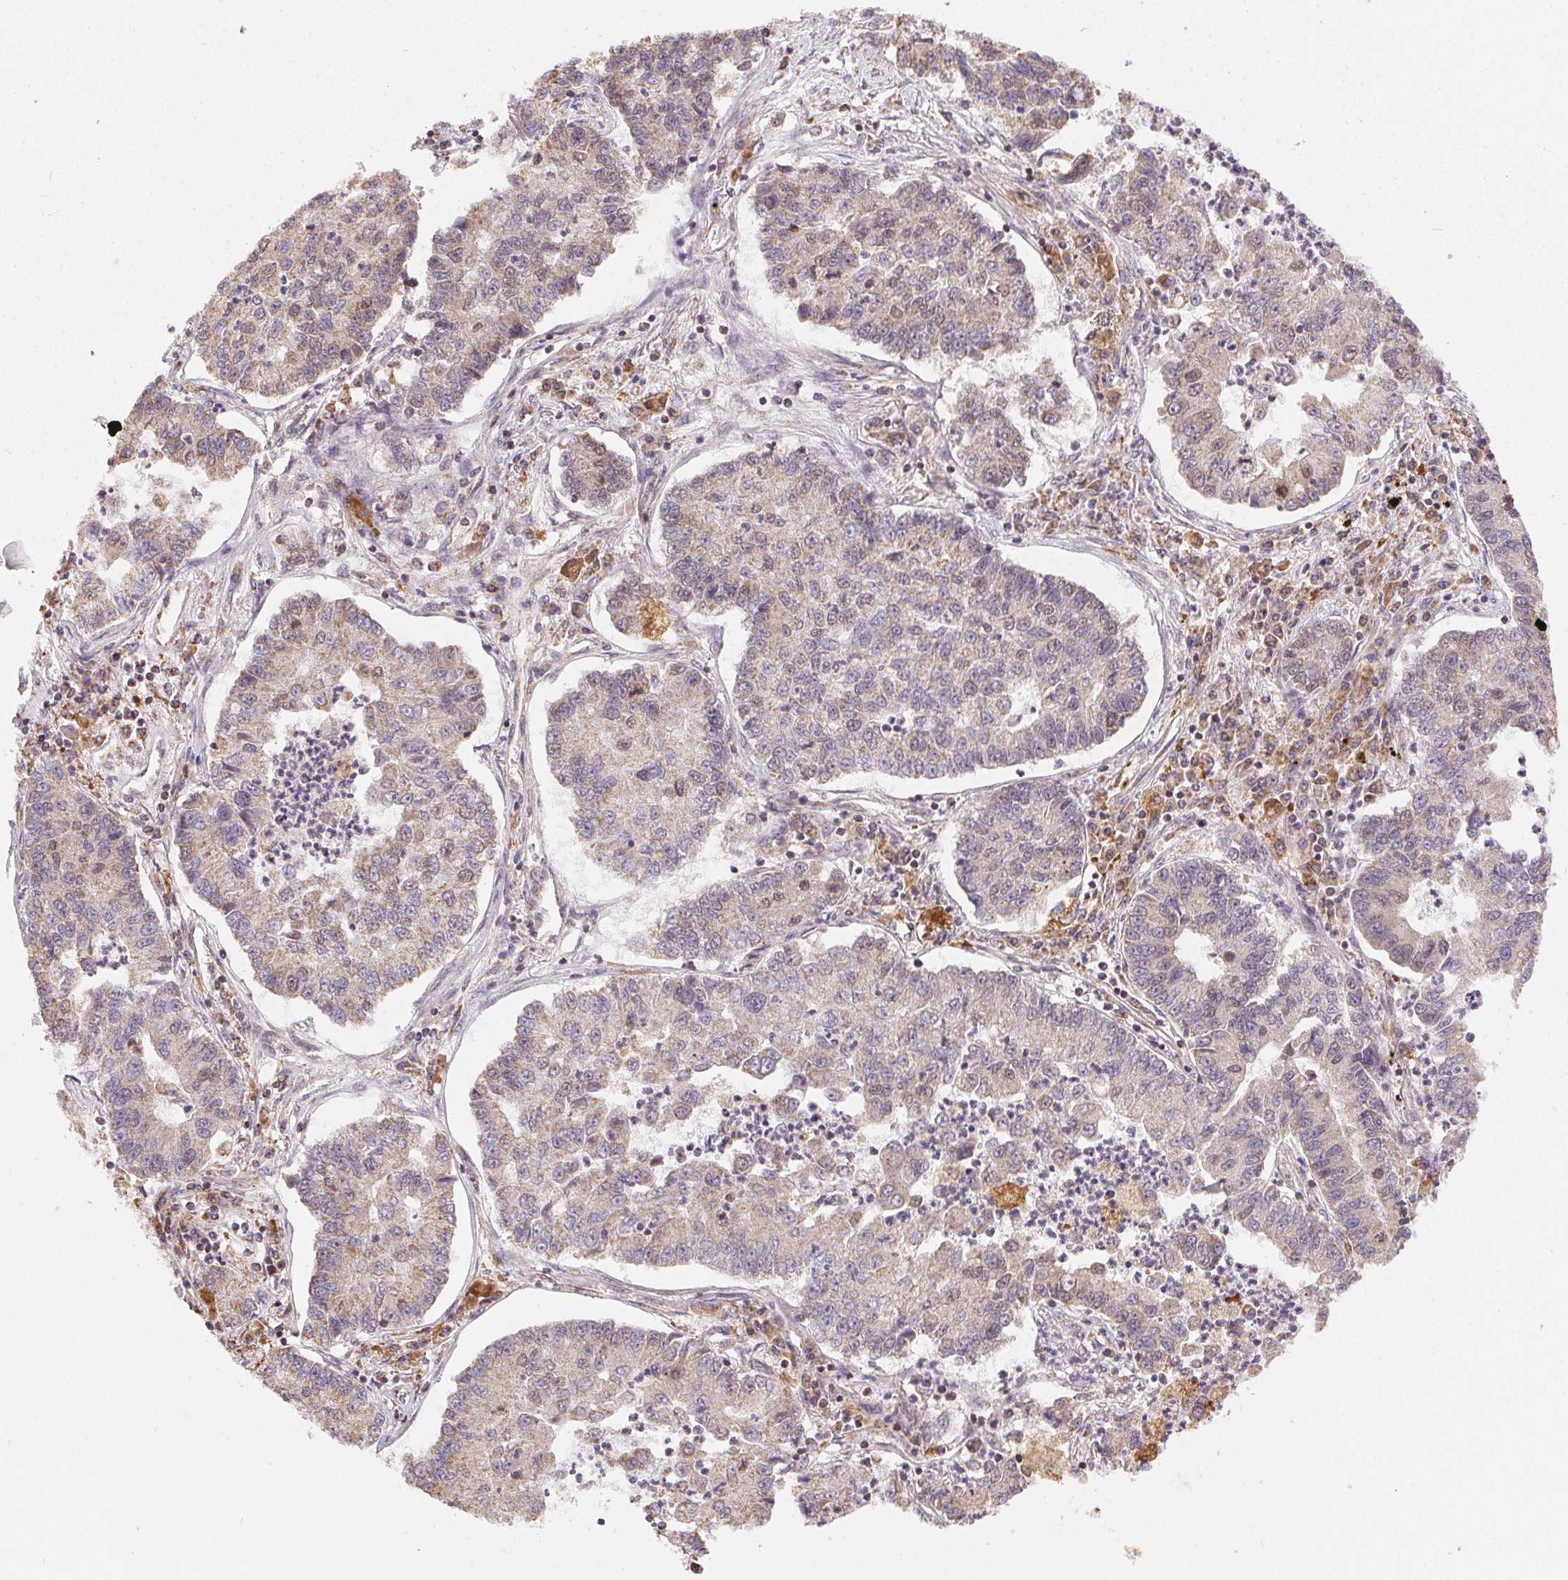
{"staining": {"intensity": "weak", "quantity": "25%-75%", "location": "cytoplasmic/membranous"}, "tissue": "lung cancer", "cell_type": "Tumor cells", "image_type": "cancer", "snomed": [{"axis": "morphology", "description": "Adenocarcinoma, NOS"}, {"axis": "topography", "description": "Lung"}], "caption": "Immunohistochemistry micrograph of neoplastic tissue: human adenocarcinoma (lung) stained using immunohistochemistry (IHC) demonstrates low levels of weak protein expression localized specifically in the cytoplasmic/membranous of tumor cells, appearing as a cytoplasmic/membranous brown color.", "gene": "PIWIL4", "patient": {"sex": "female", "age": 57}}